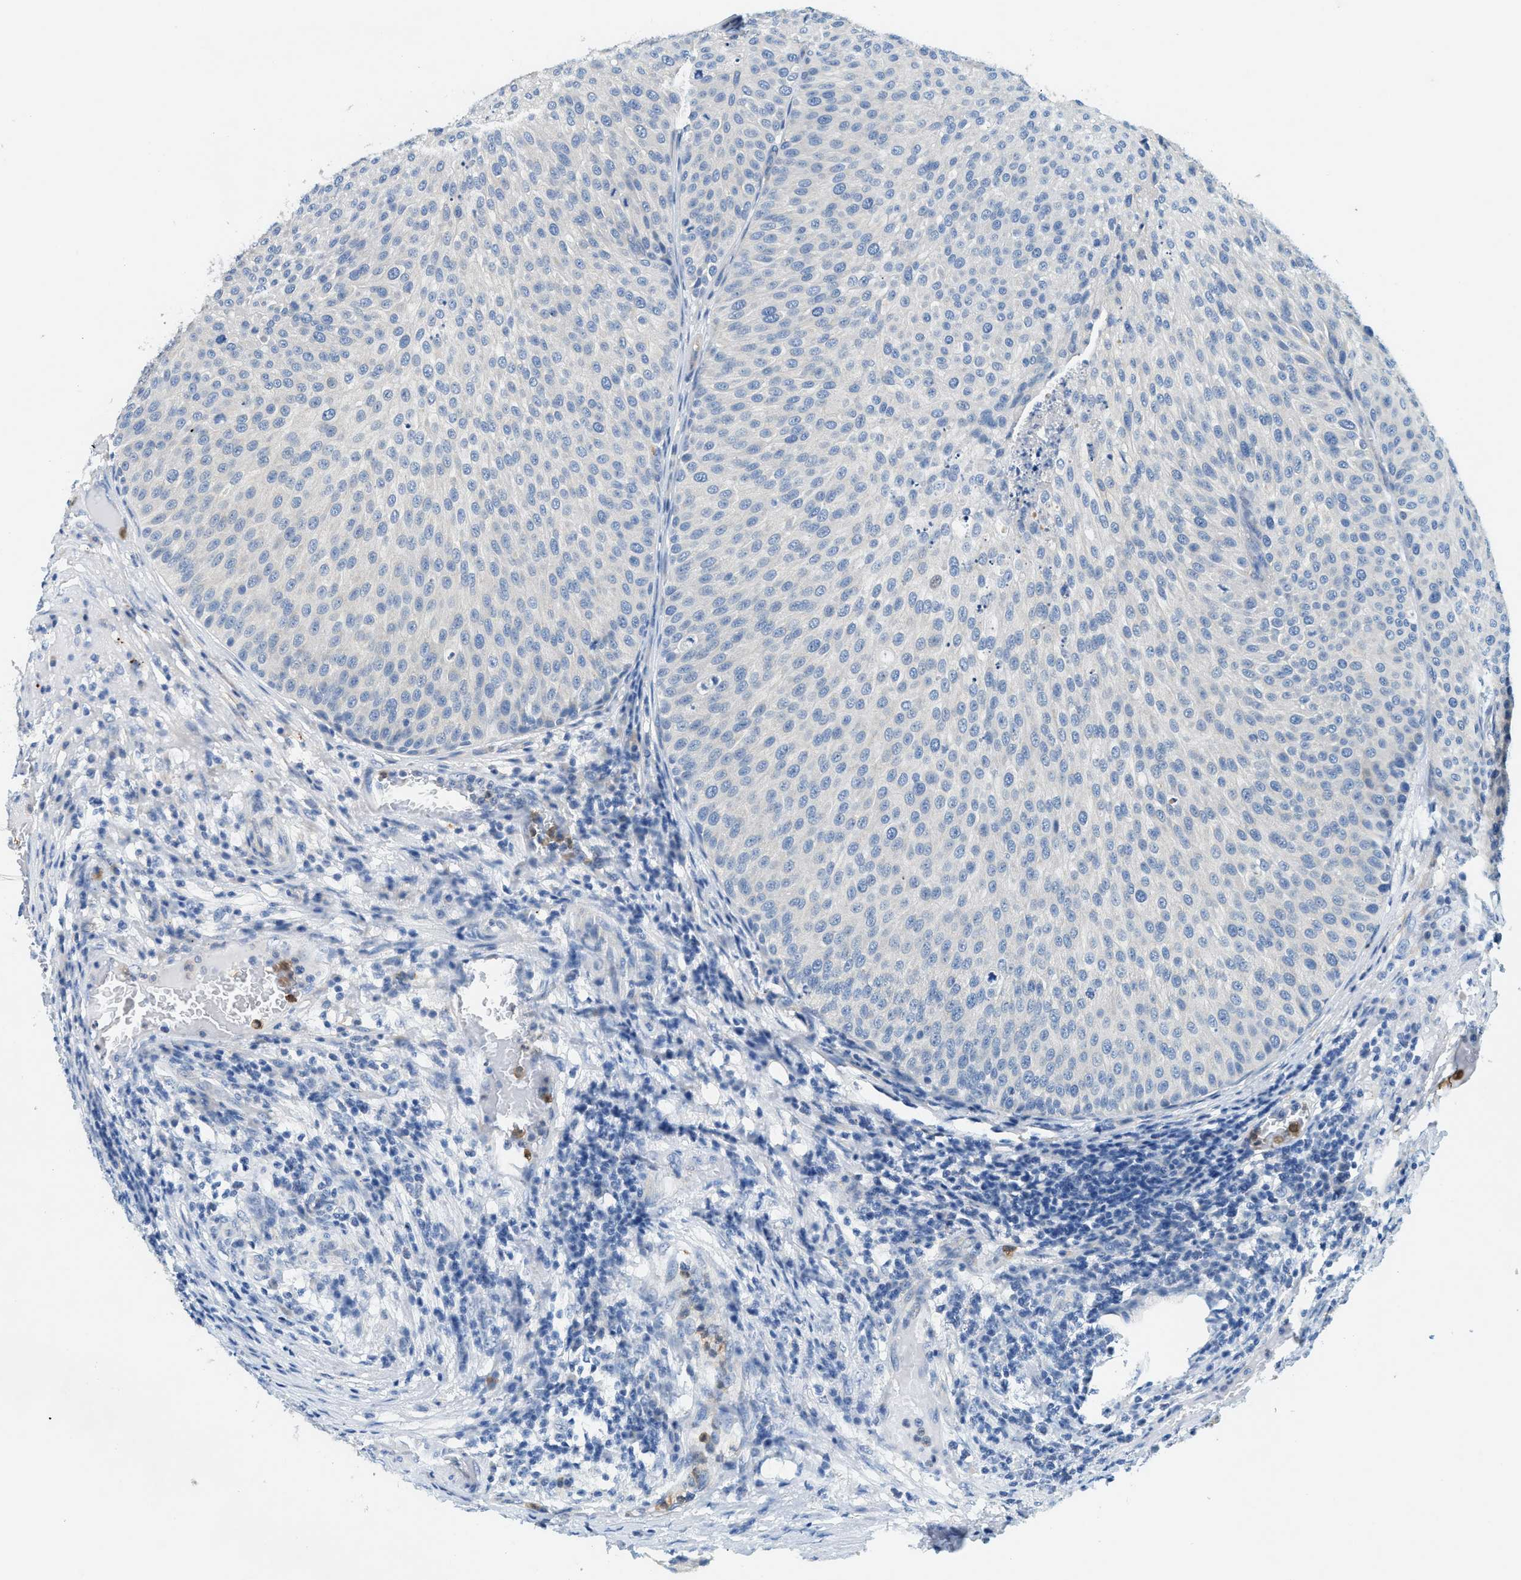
{"staining": {"intensity": "negative", "quantity": "none", "location": "none"}, "tissue": "urothelial cancer", "cell_type": "Tumor cells", "image_type": "cancer", "snomed": [{"axis": "morphology", "description": "Urothelial carcinoma, Low grade"}, {"axis": "topography", "description": "Smooth muscle"}, {"axis": "topography", "description": "Urinary bladder"}], "caption": "Immunohistochemical staining of urothelial cancer reveals no significant staining in tumor cells.", "gene": "ZDHHC13", "patient": {"sex": "male", "age": 60}}